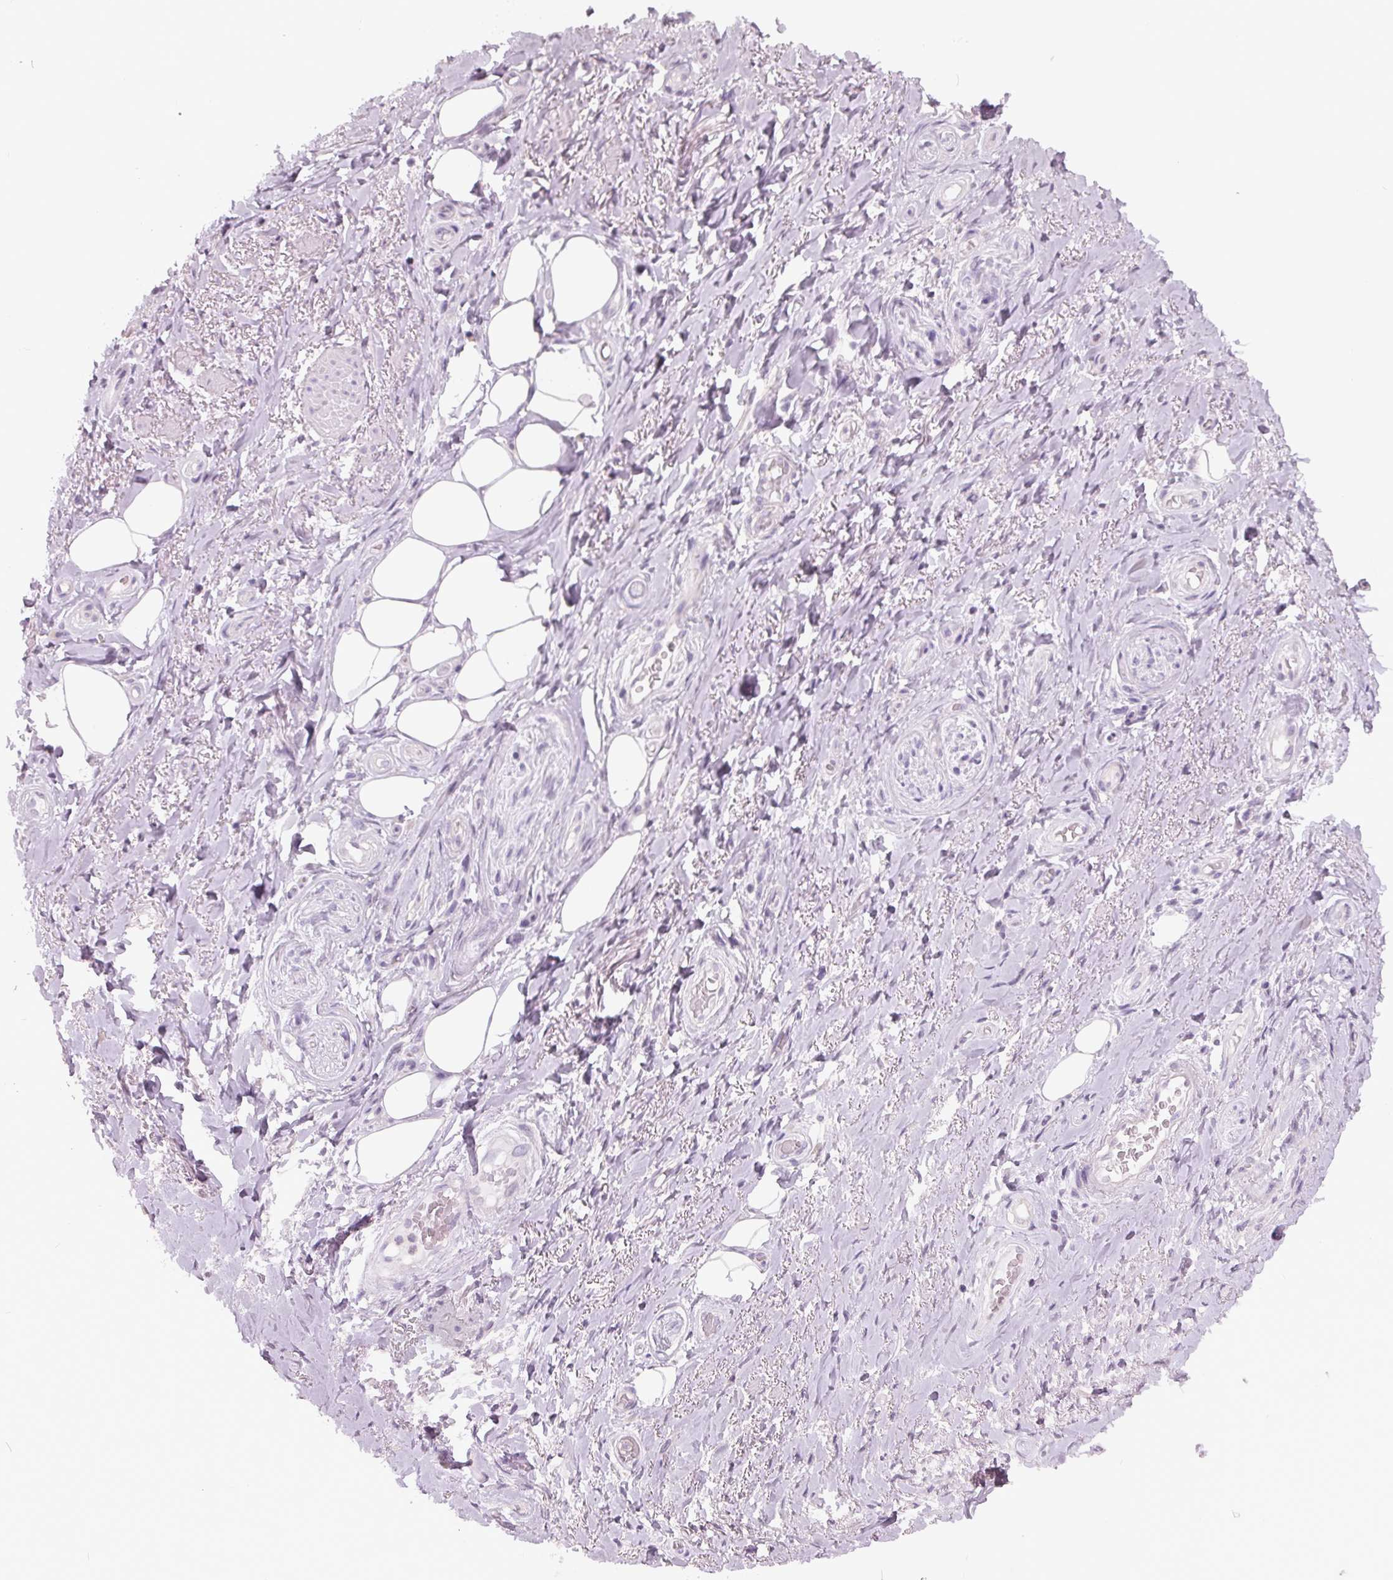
{"staining": {"intensity": "negative", "quantity": "none", "location": "none"}, "tissue": "adipose tissue", "cell_type": "Adipocytes", "image_type": "normal", "snomed": [{"axis": "morphology", "description": "Normal tissue, NOS"}, {"axis": "topography", "description": "Anal"}, {"axis": "topography", "description": "Peripheral nerve tissue"}], "caption": "Adipose tissue stained for a protein using immunohistochemistry (IHC) reveals no expression adipocytes.", "gene": "FTCD", "patient": {"sex": "male", "age": 53}}